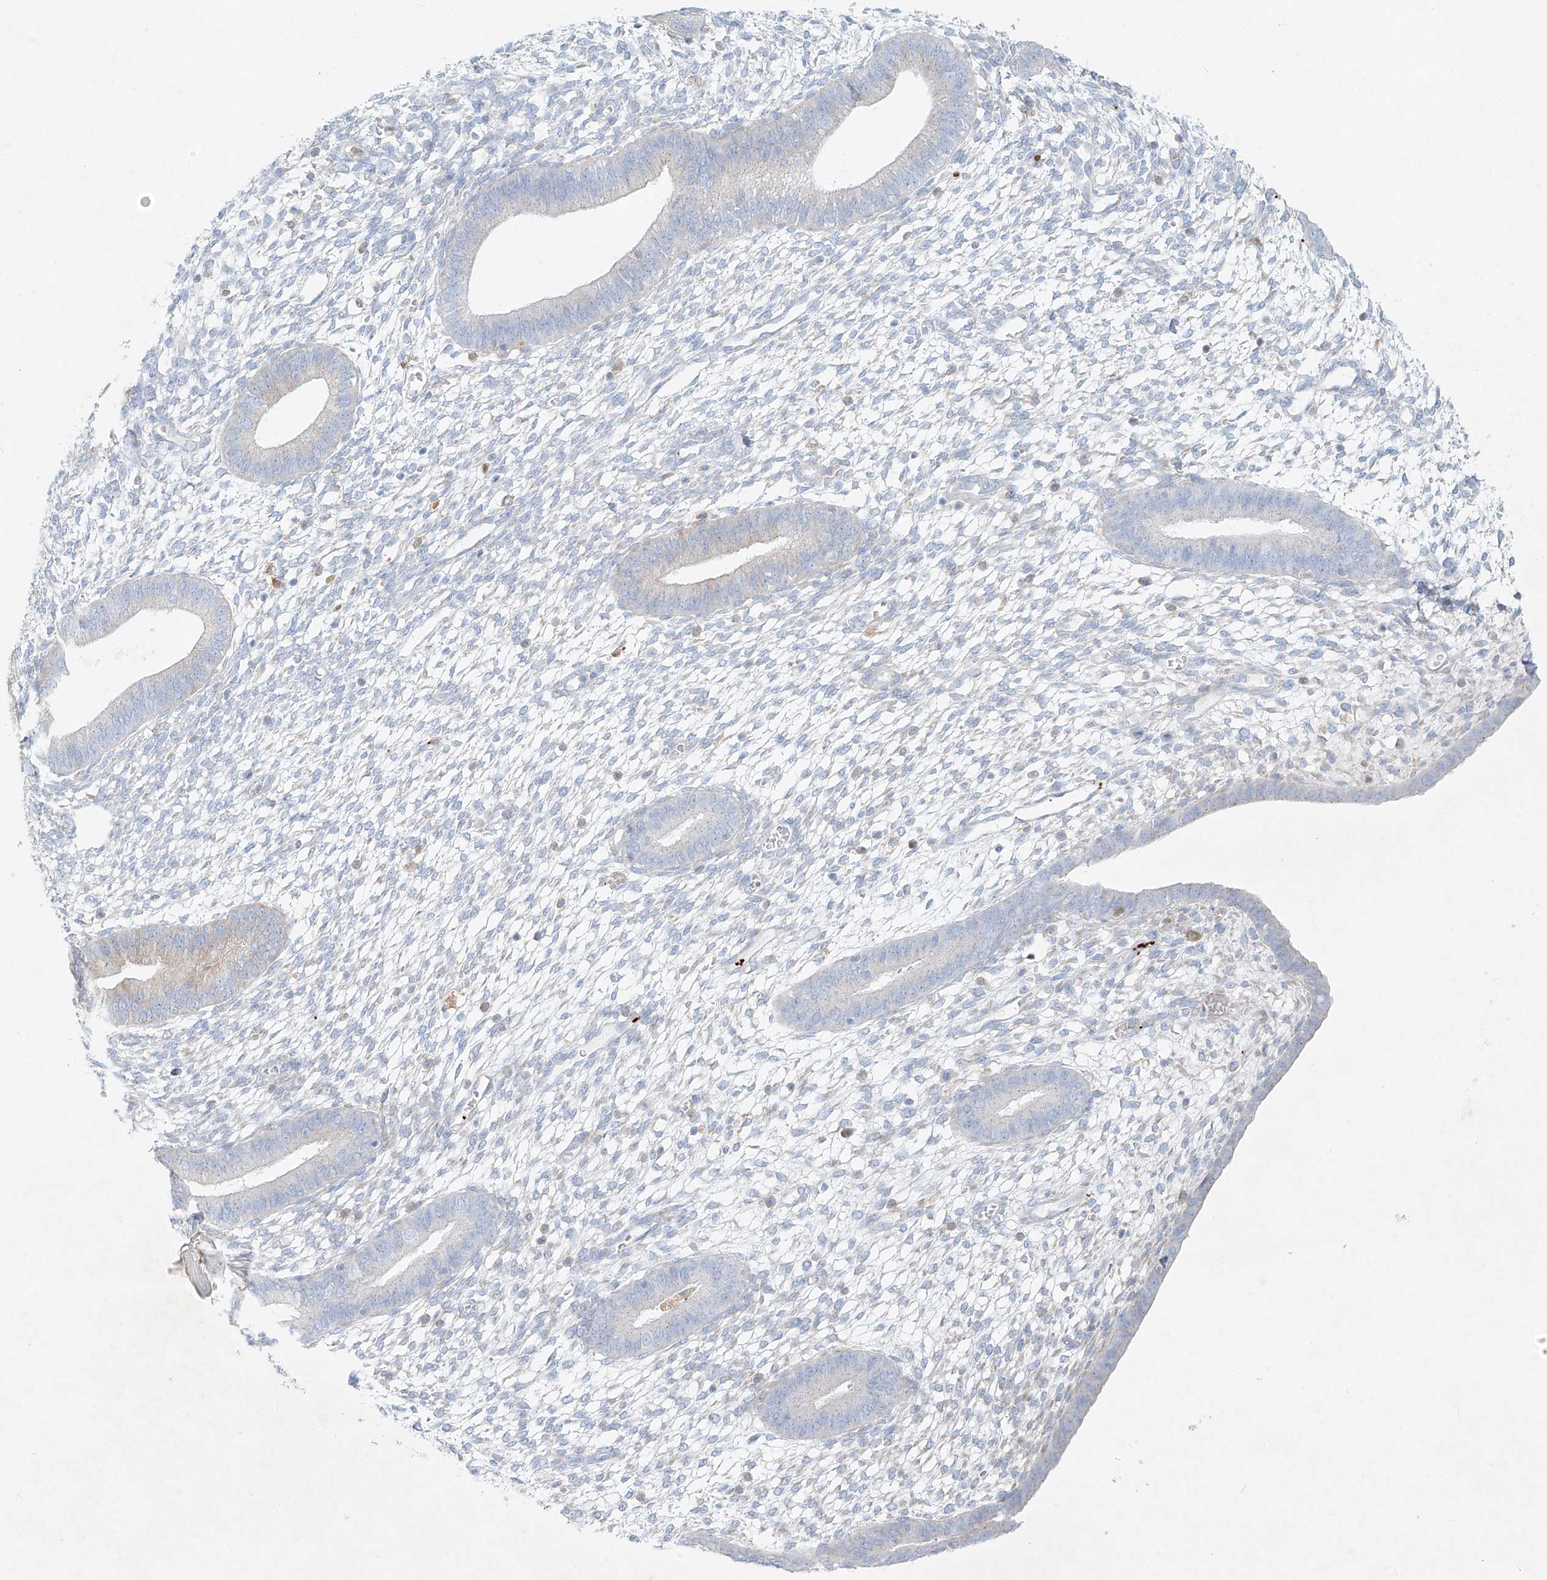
{"staining": {"intensity": "negative", "quantity": "none", "location": "none"}, "tissue": "endometrium", "cell_type": "Cells in endometrial stroma", "image_type": "normal", "snomed": [{"axis": "morphology", "description": "Normal tissue, NOS"}, {"axis": "topography", "description": "Endometrium"}], "caption": "Unremarkable endometrium was stained to show a protein in brown. There is no significant expression in cells in endometrial stroma. (Stains: DAB immunohistochemistry with hematoxylin counter stain, Microscopy: brightfield microscopy at high magnification).", "gene": "PLEK", "patient": {"sex": "female", "age": 46}}